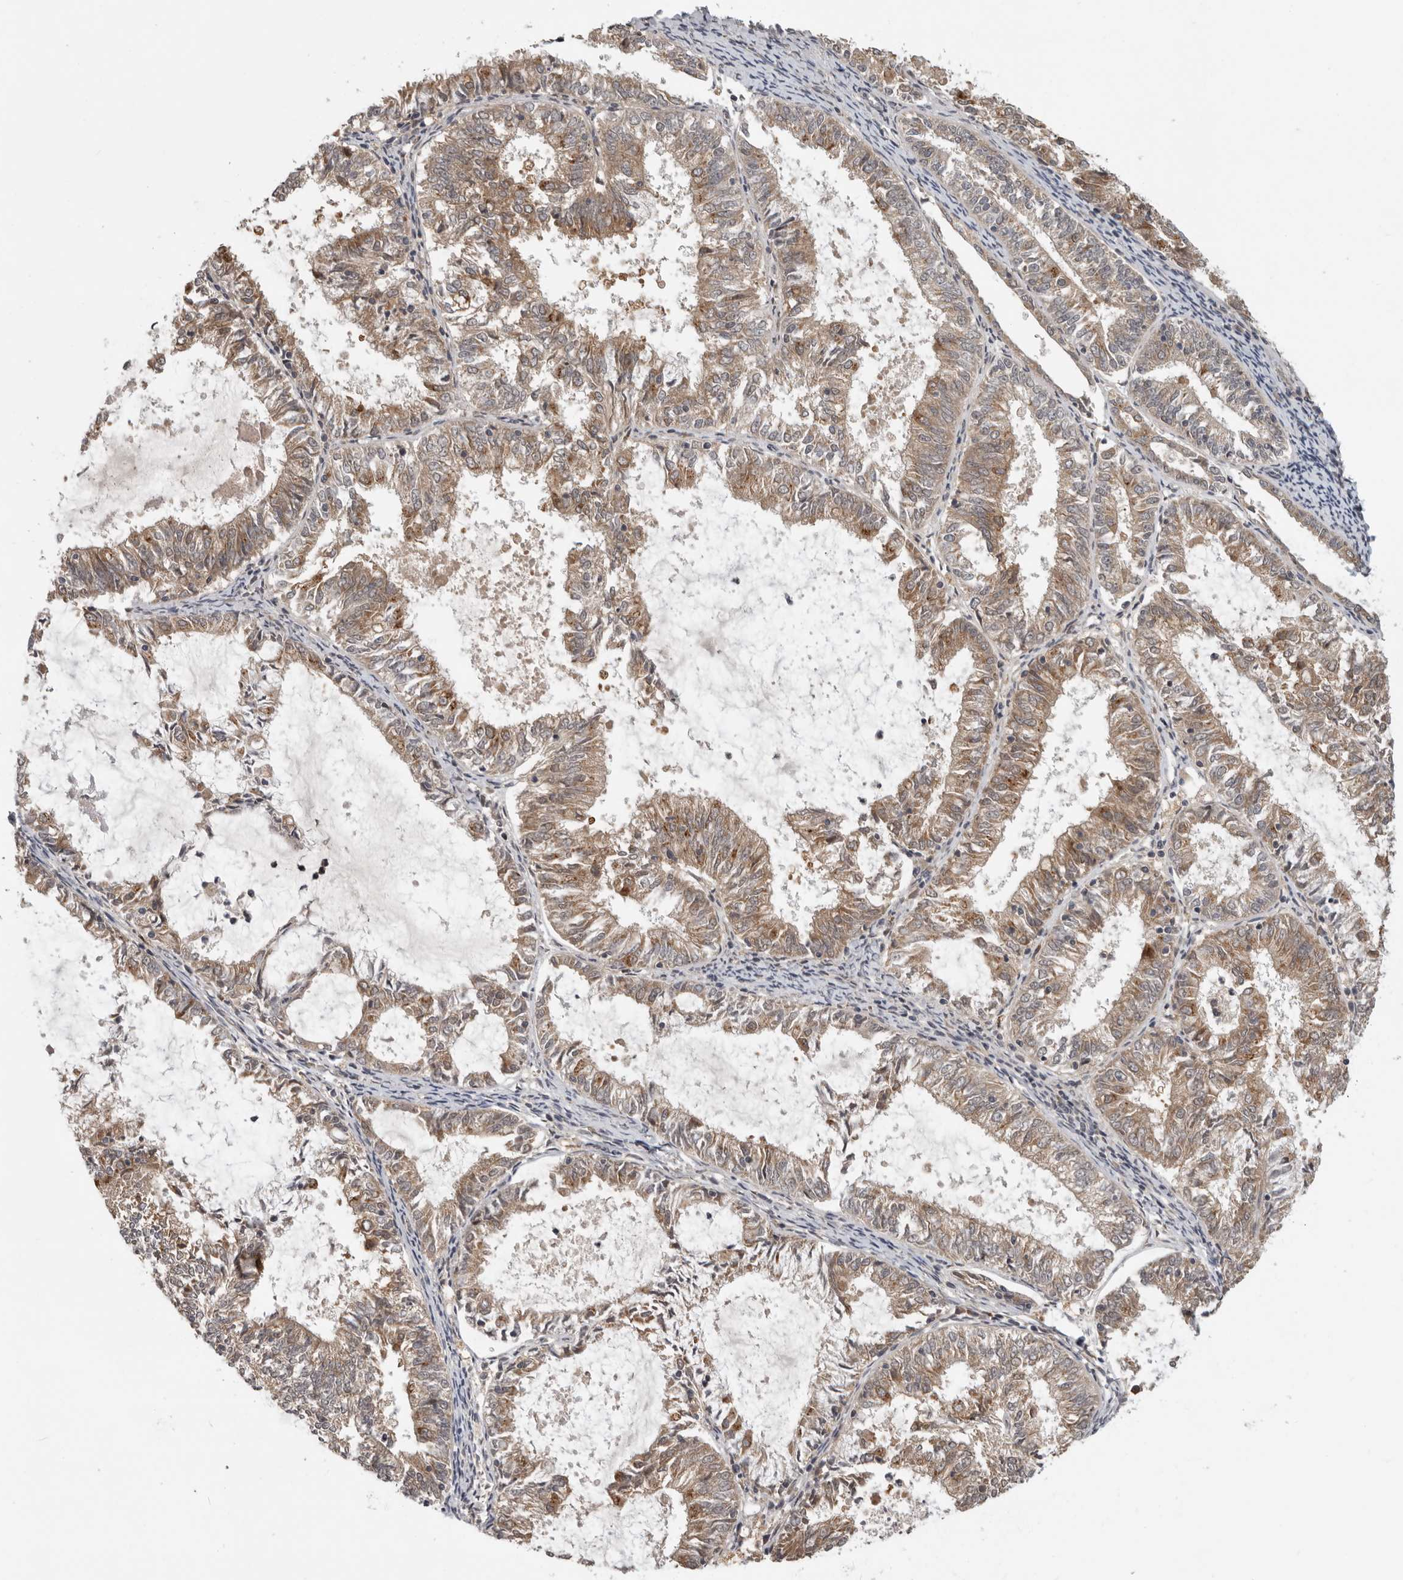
{"staining": {"intensity": "weak", "quantity": ">75%", "location": "cytoplasmic/membranous"}, "tissue": "endometrial cancer", "cell_type": "Tumor cells", "image_type": "cancer", "snomed": [{"axis": "morphology", "description": "Adenocarcinoma, NOS"}, {"axis": "topography", "description": "Endometrium"}], "caption": "Tumor cells demonstrate weak cytoplasmic/membranous positivity in approximately >75% of cells in endometrial cancer (adenocarcinoma).", "gene": "CUEDC1", "patient": {"sex": "female", "age": 57}}